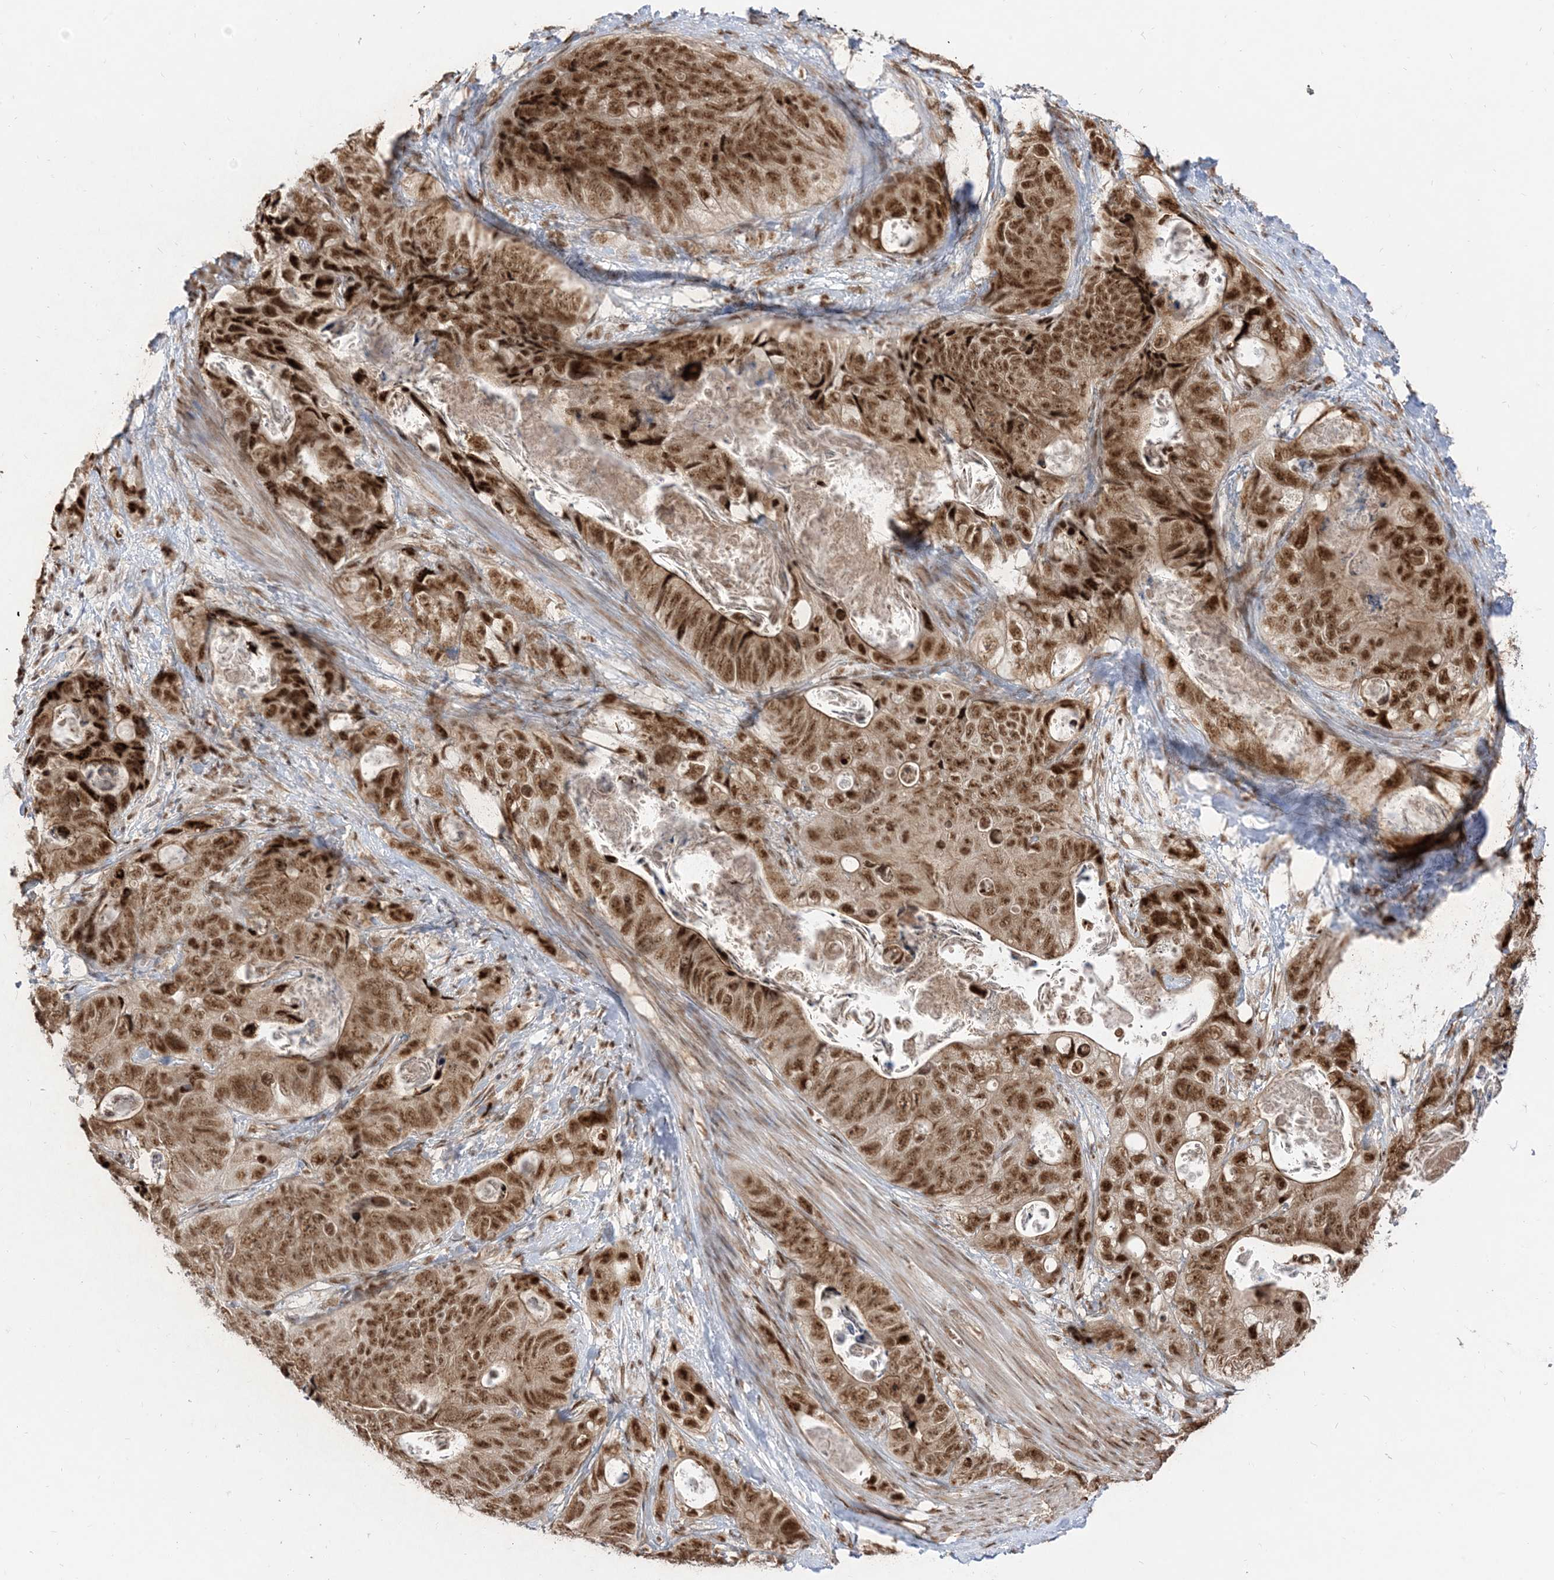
{"staining": {"intensity": "strong", "quantity": ">75%", "location": "nuclear"}, "tissue": "stomach cancer", "cell_type": "Tumor cells", "image_type": "cancer", "snomed": [{"axis": "morphology", "description": "Normal tissue, NOS"}, {"axis": "morphology", "description": "Adenocarcinoma, NOS"}, {"axis": "topography", "description": "Stomach"}], "caption": "IHC micrograph of neoplastic tissue: human stomach adenocarcinoma stained using IHC shows high levels of strong protein expression localized specifically in the nuclear of tumor cells, appearing as a nuclear brown color.", "gene": "ARGLU1", "patient": {"sex": "female", "age": 89}}